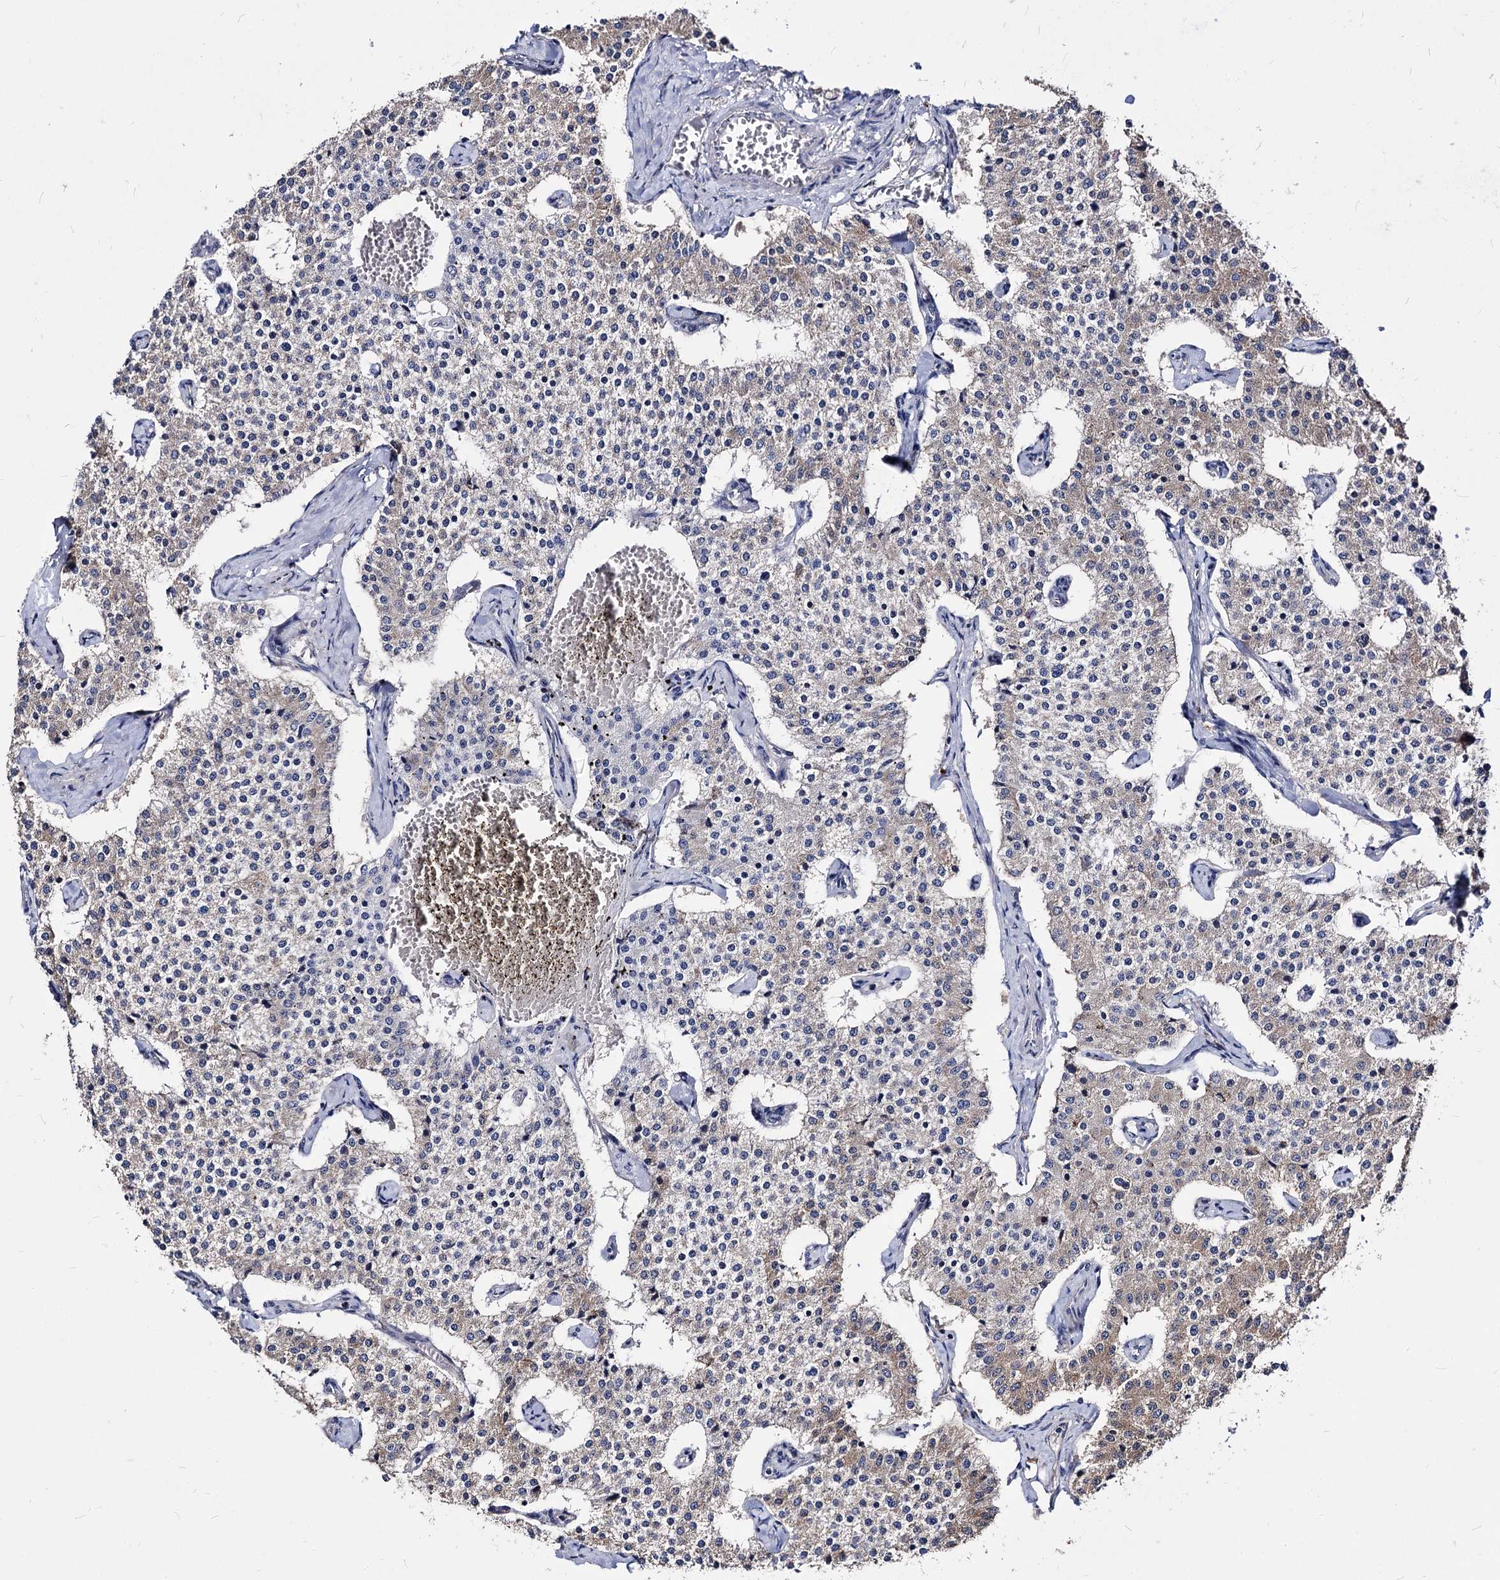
{"staining": {"intensity": "weak", "quantity": "25%-75%", "location": "cytoplasmic/membranous"}, "tissue": "carcinoid", "cell_type": "Tumor cells", "image_type": "cancer", "snomed": [{"axis": "morphology", "description": "Carcinoid, malignant, NOS"}, {"axis": "topography", "description": "Colon"}], "caption": "Immunohistochemistry (DAB (3,3'-diaminobenzidine)) staining of human carcinoid exhibits weak cytoplasmic/membranous protein positivity in about 25%-75% of tumor cells.", "gene": "NME1", "patient": {"sex": "female", "age": 52}}